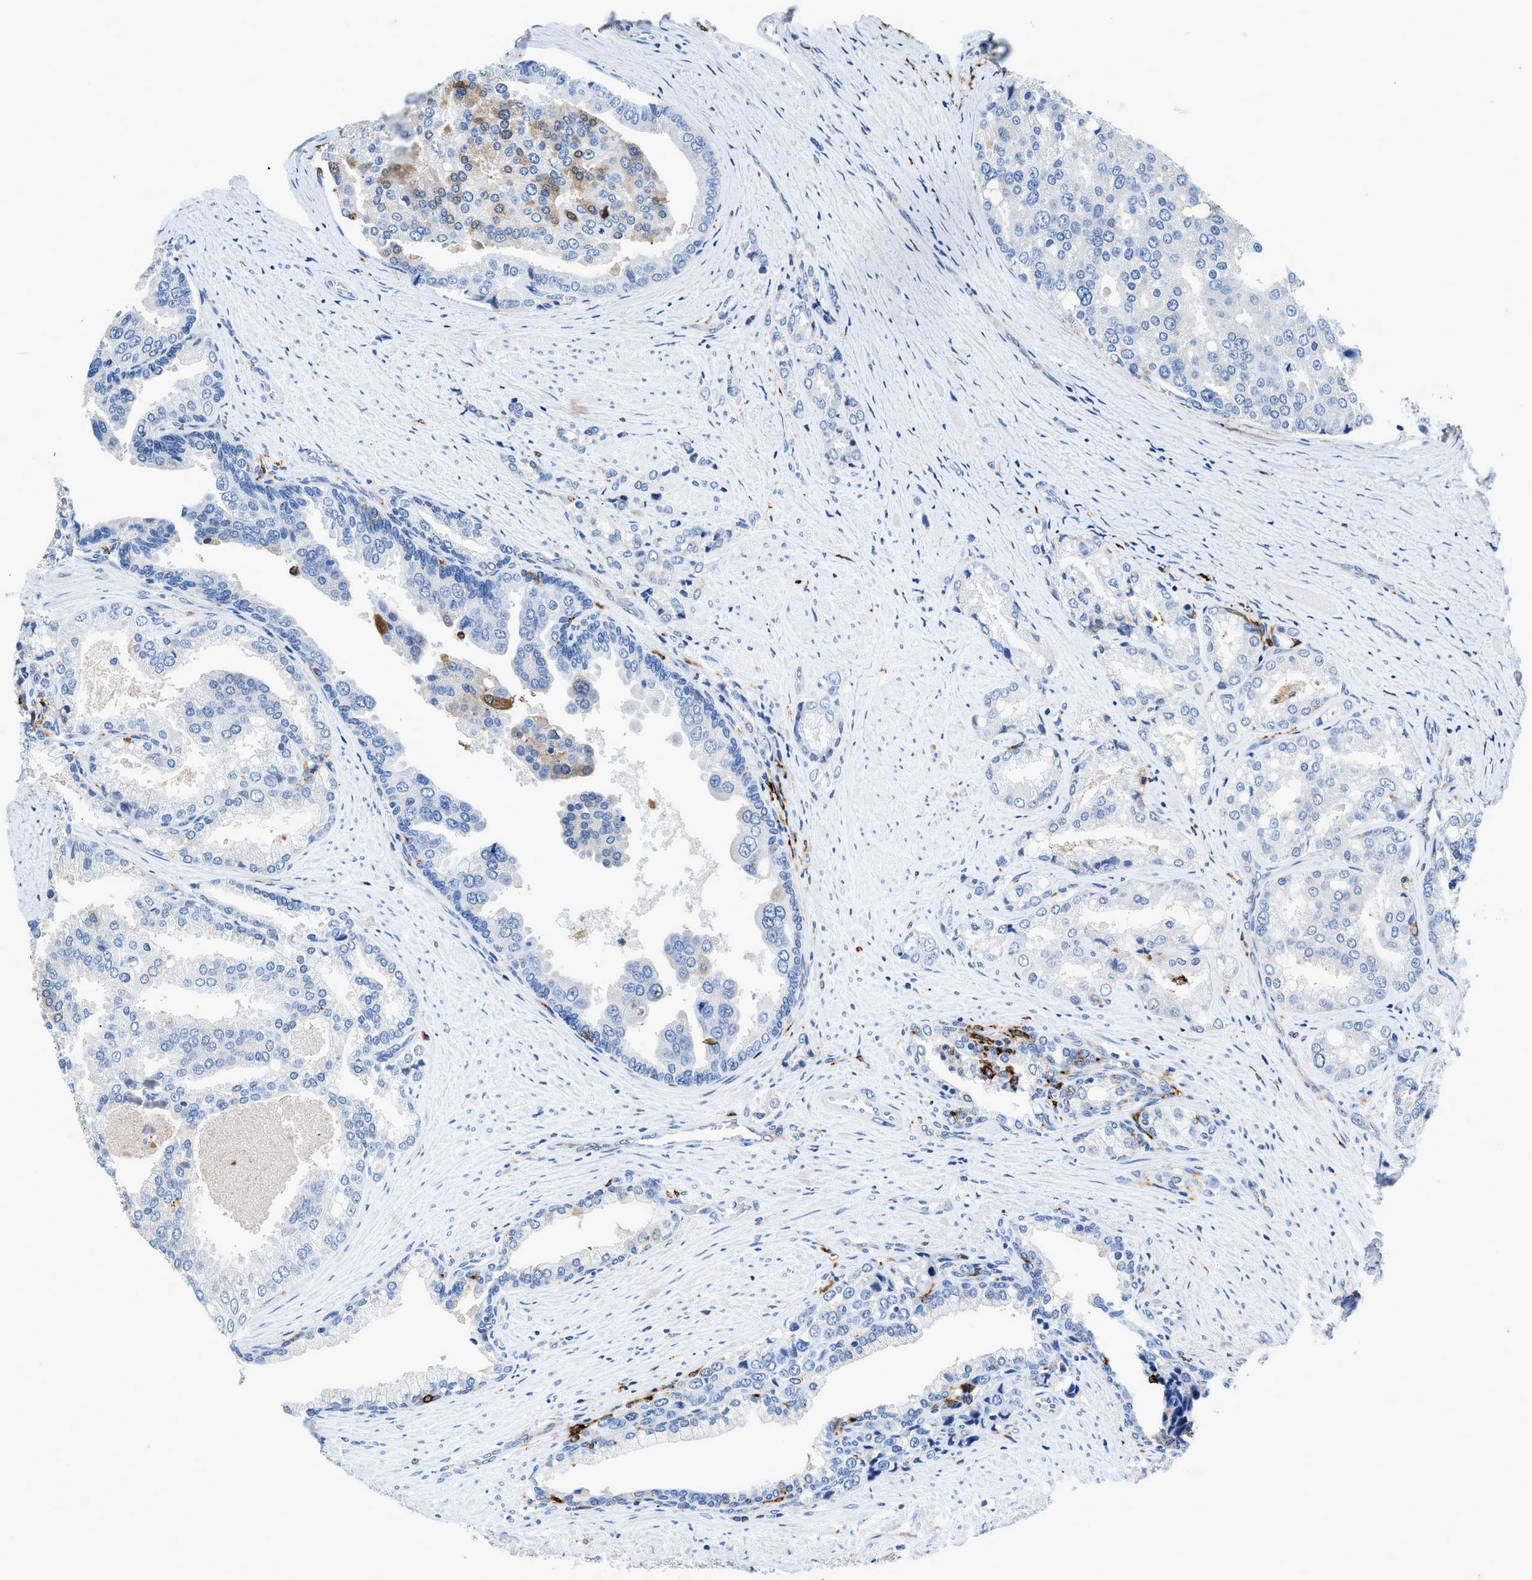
{"staining": {"intensity": "negative", "quantity": "none", "location": "none"}, "tissue": "prostate cancer", "cell_type": "Tumor cells", "image_type": "cancer", "snomed": [{"axis": "morphology", "description": "Adenocarcinoma, High grade"}, {"axis": "topography", "description": "Prostate"}], "caption": "The immunohistochemistry histopathology image has no significant staining in tumor cells of adenocarcinoma (high-grade) (prostate) tissue.", "gene": "CD226", "patient": {"sex": "male", "age": 50}}